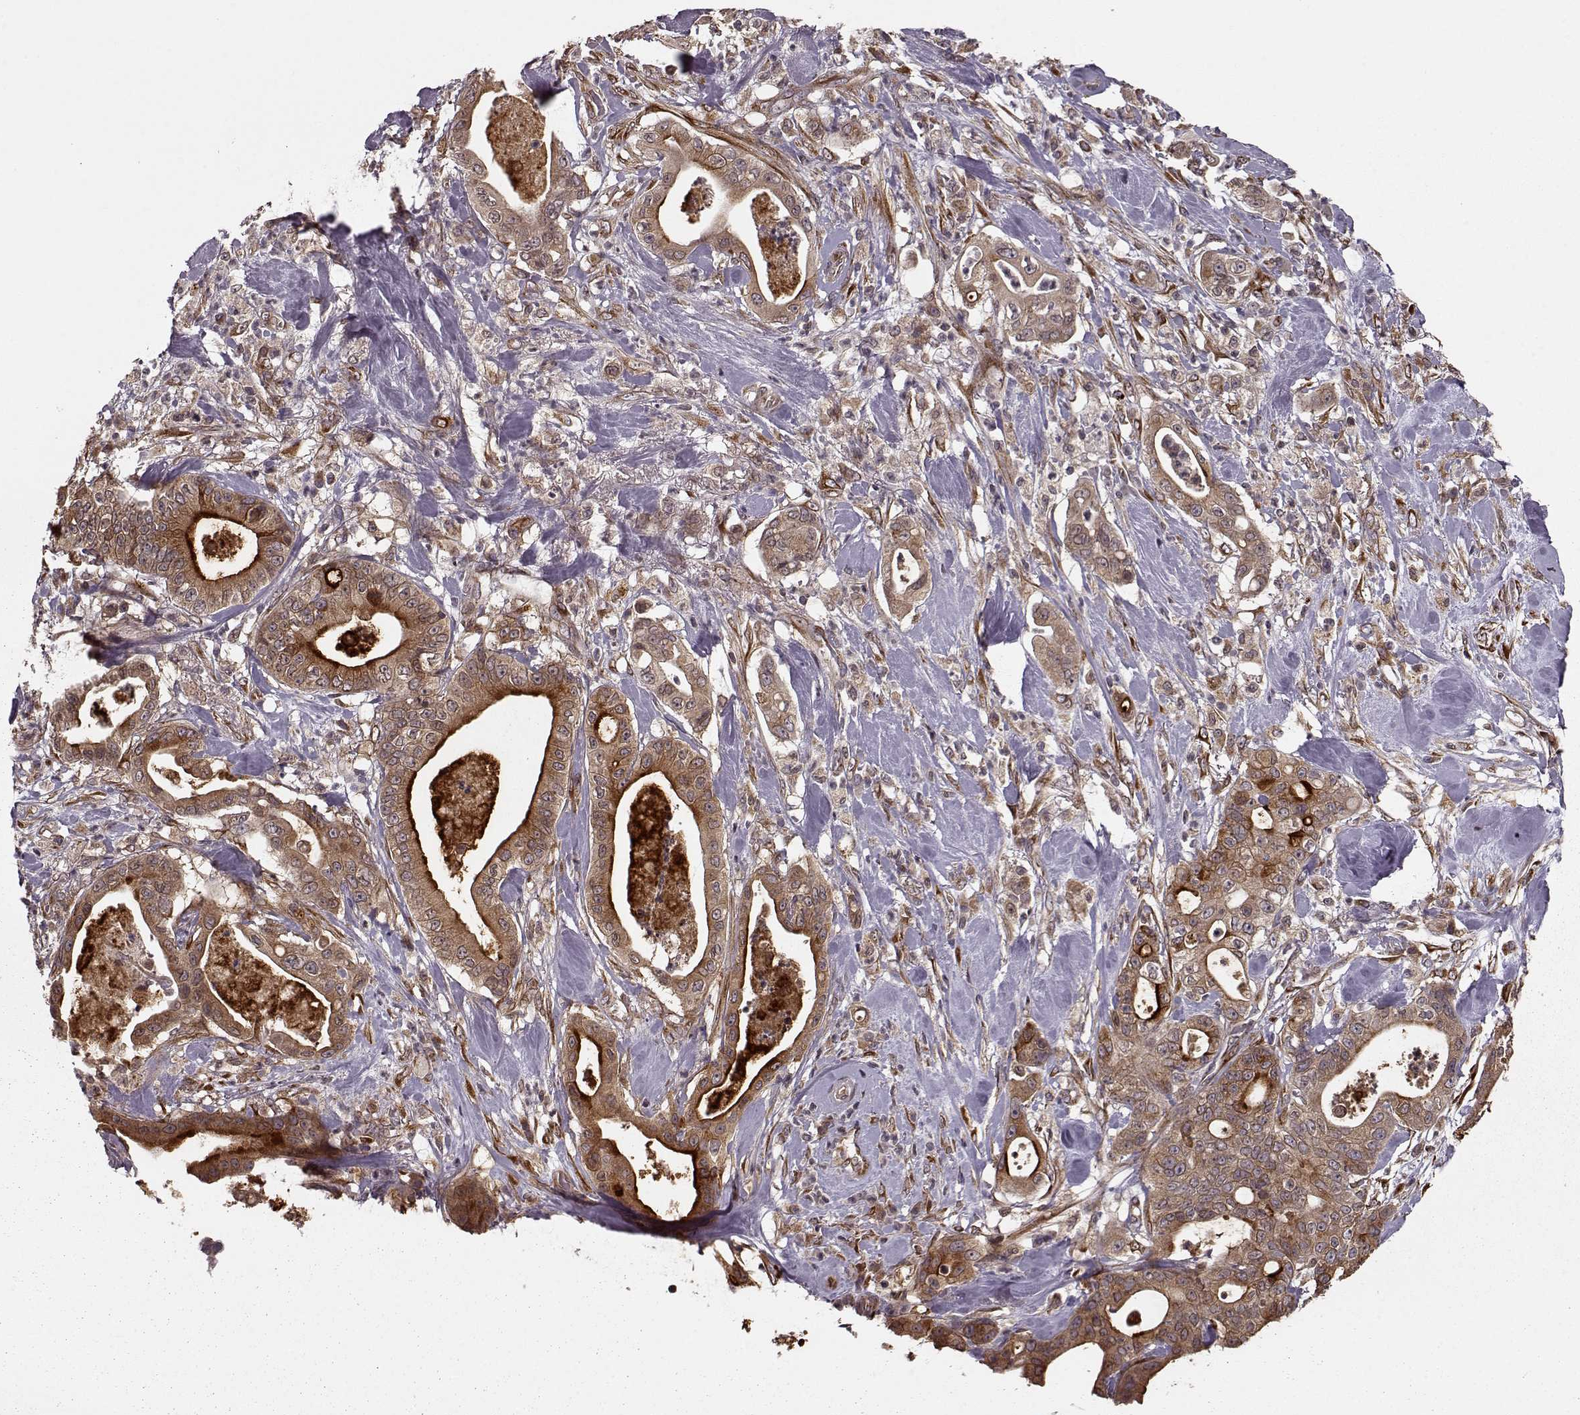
{"staining": {"intensity": "moderate", "quantity": ">75%", "location": "cytoplasmic/membranous"}, "tissue": "pancreatic cancer", "cell_type": "Tumor cells", "image_type": "cancer", "snomed": [{"axis": "morphology", "description": "Adenocarcinoma, NOS"}, {"axis": "topography", "description": "Pancreas"}], "caption": "Protein expression analysis of pancreatic cancer (adenocarcinoma) exhibits moderate cytoplasmic/membranous staining in approximately >75% of tumor cells. Using DAB (3,3'-diaminobenzidine) (brown) and hematoxylin (blue) stains, captured at high magnification using brightfield microscopy.", "gene": "YIPF5", "patient": {"sex": "male", "age": 71}}